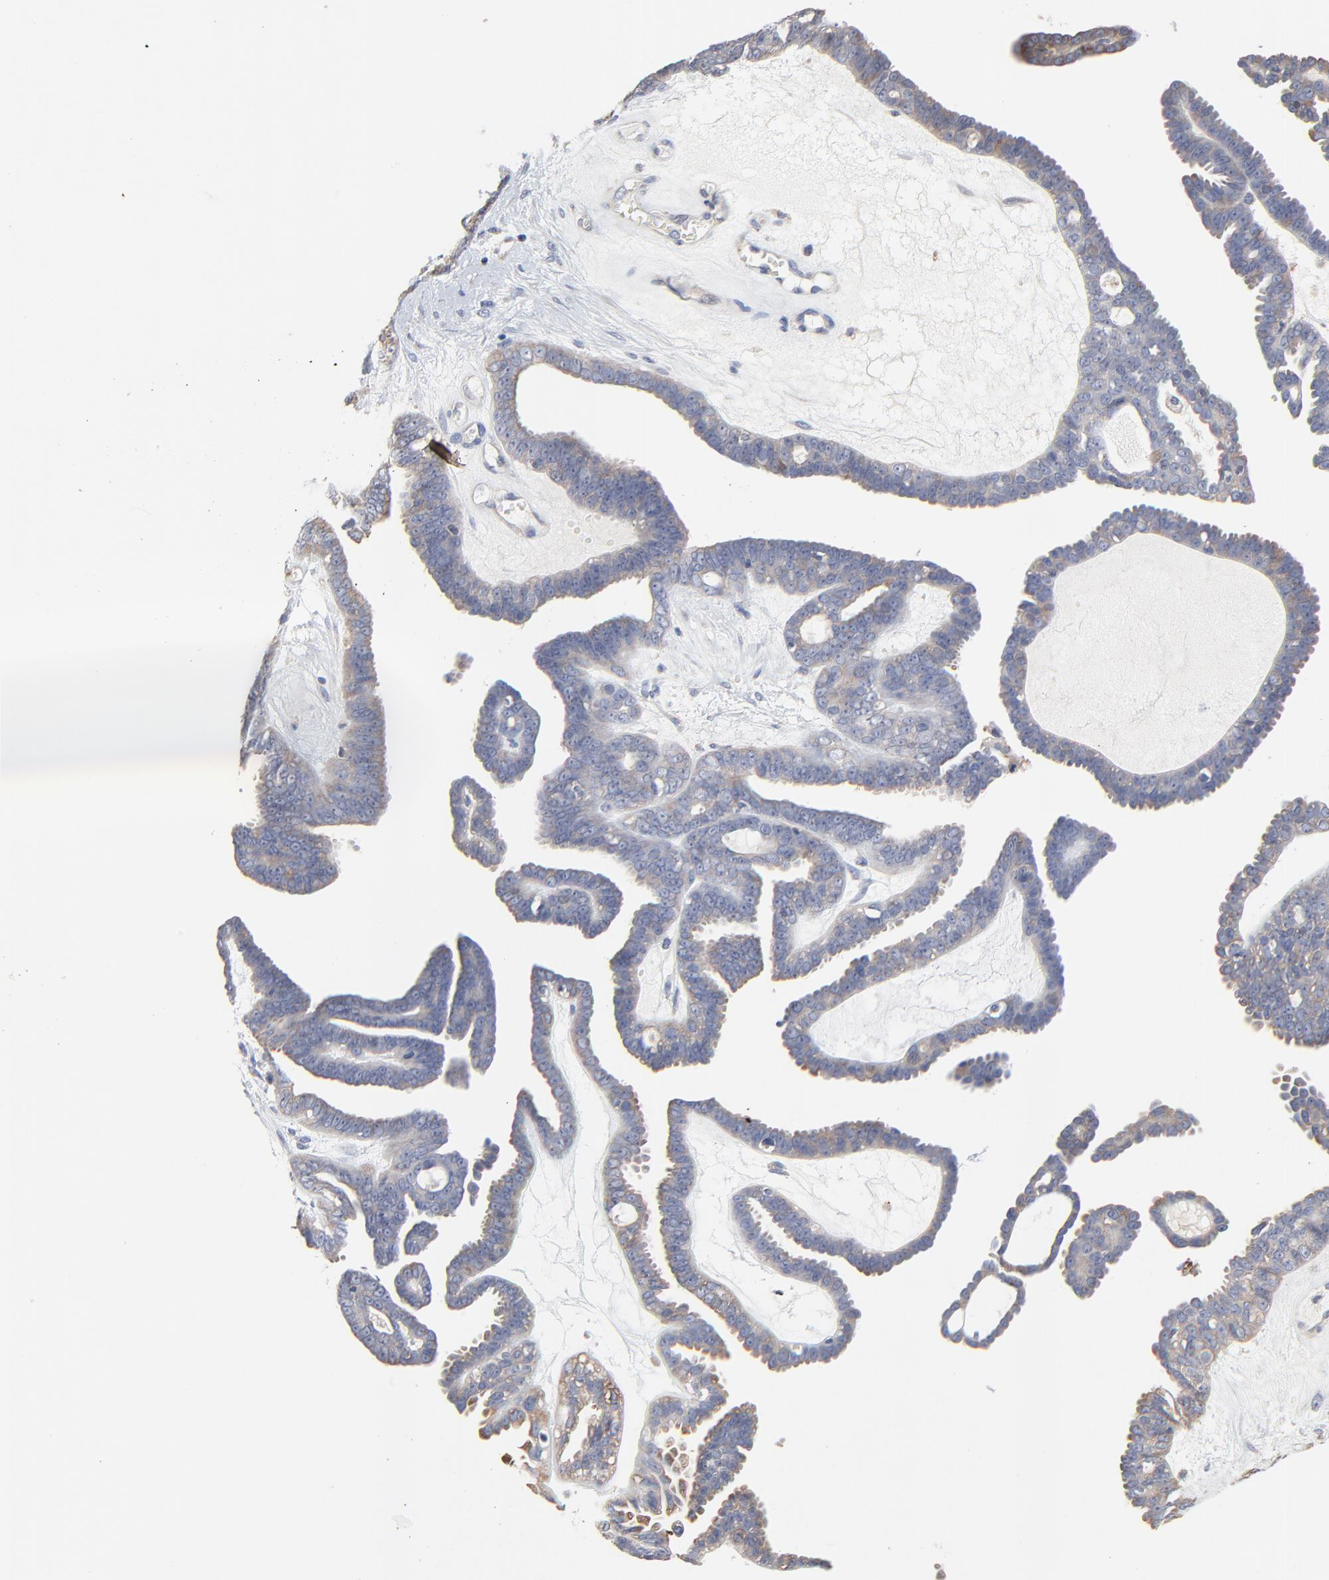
{"staining": {"intensity": "moderate", "quantity": ">75%", "location": "cytoplasmic/membranous"}, "tissue": "ovarian cancer", "cell_type": "Tumor cells", "image_type": "cancer", "snomed": [{"axis": "morphology", "description": "Cystadenocarcinoma, serous, NOS"}, {"axis": "topography", "description": "Ovary"}], "caption": "This is an image of IHC staining of ovarian serous cystadenocarcinoma, which shows moderate expression in the cytoplasmic/membranous of tumor cells.", "gene": "NXF3", "patient": {"sex": "female", "age": 71}}